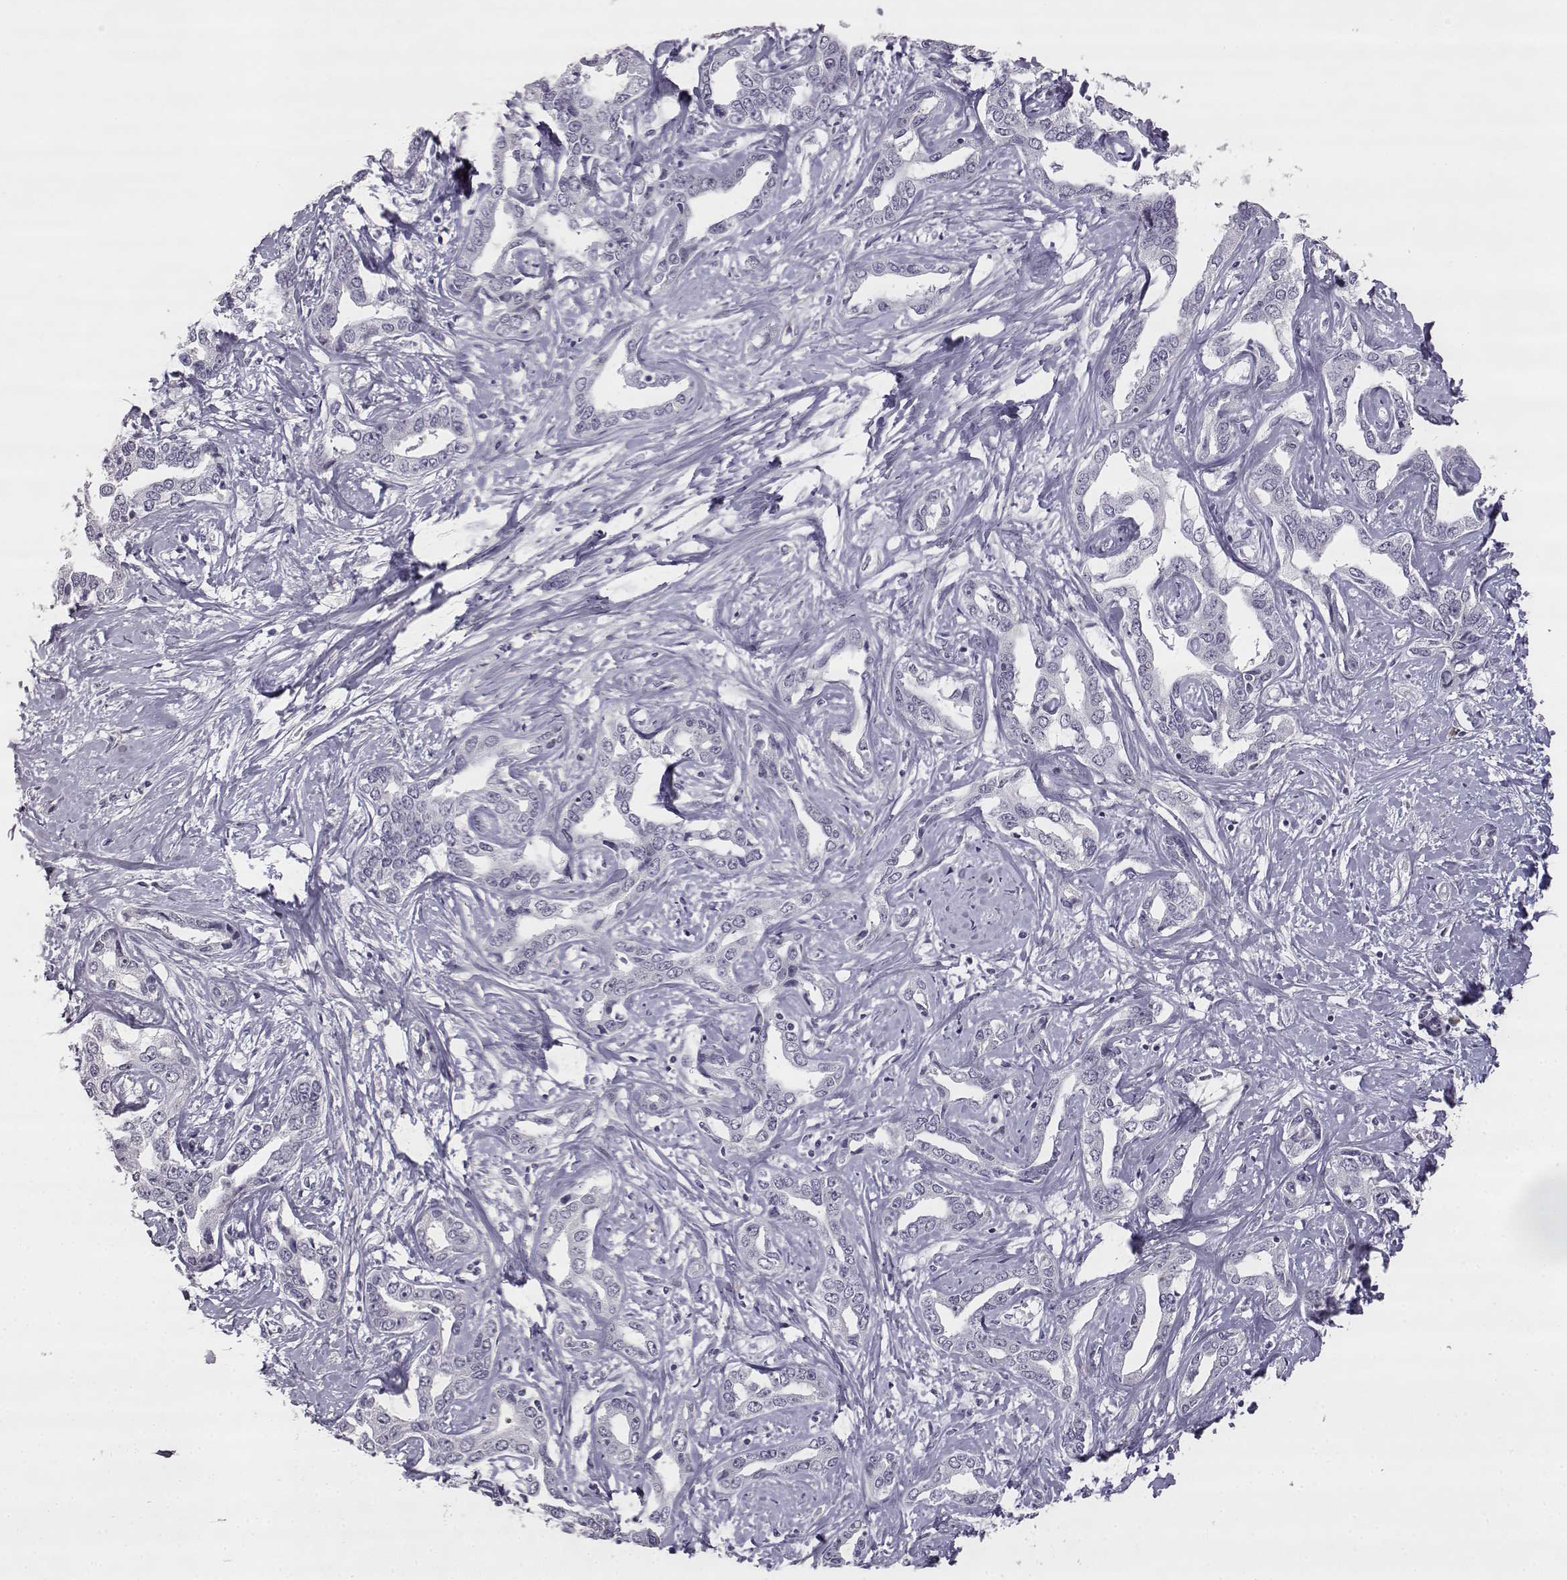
{"staining": {"intensity": "negative", "quantity": "none", "location": "none"}, "tissue": "liver cancer", "cell_type": "Tumor cells", "image_type": "cancer", "snomed": [{"axis": "morphology", "description": "Cholangiocarcinoma"}, {"axis": "topography", "description": "Liver"}], "caption": "DAB immunohistochemical staining of liver cancer (cholangiocarcinoma) exhibits no significant positivity in tumor cells.", "gene": "VGF", "patient": {"sex": "male", "age": 59}}